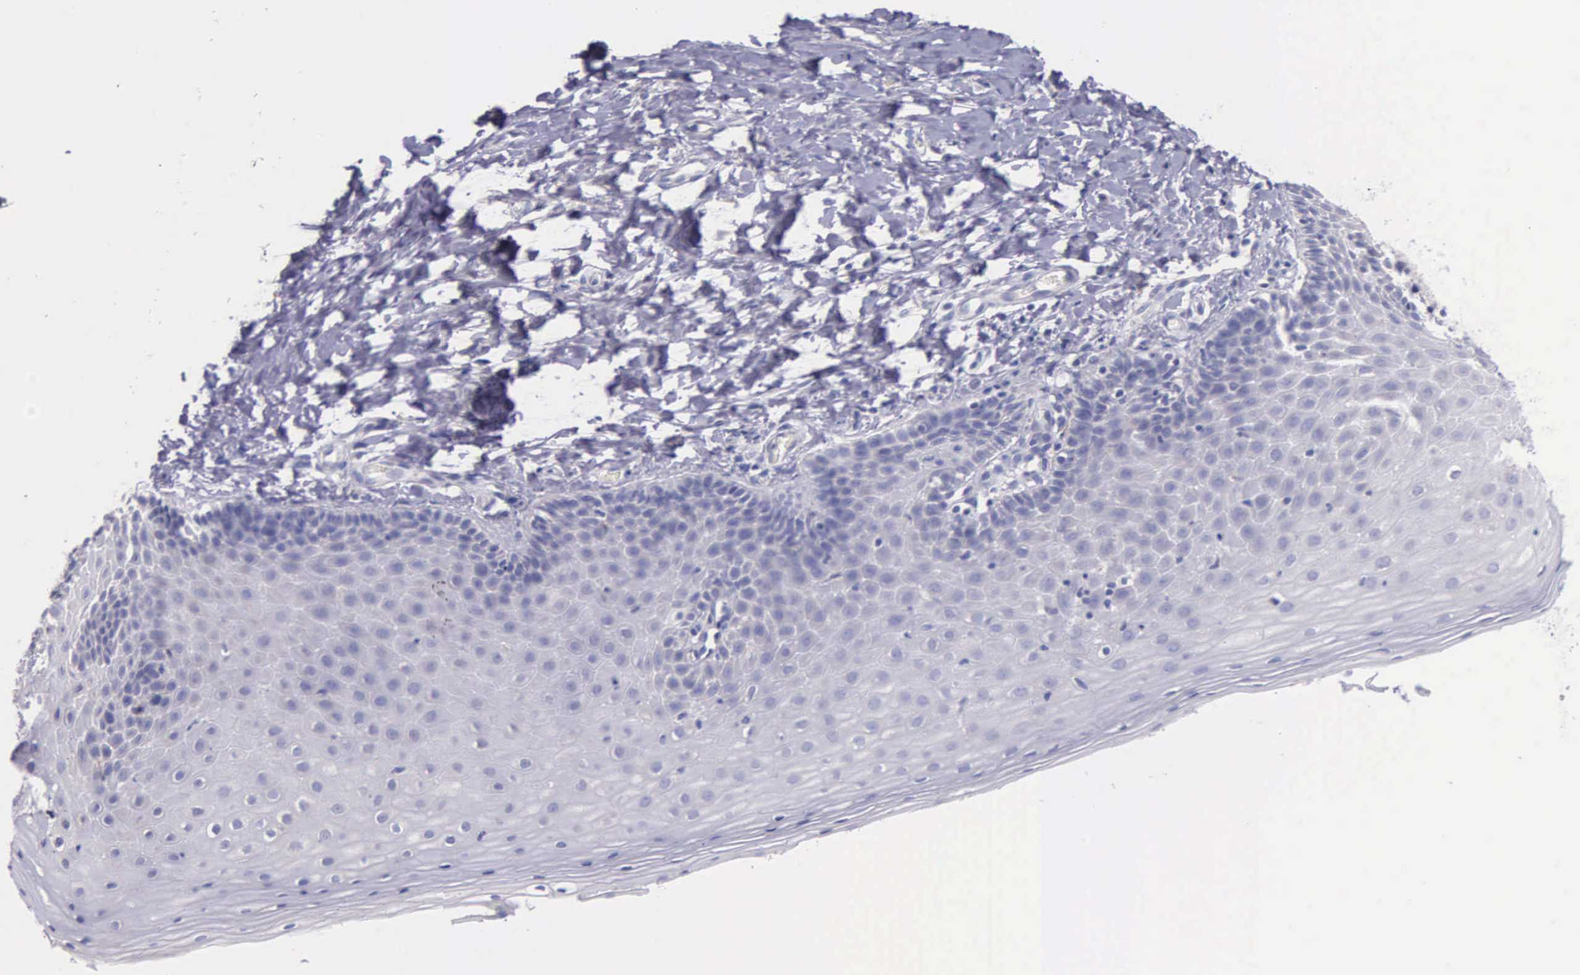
{"staining": {"intensity": "negative", "quantity": "none", "location": "none"}, "tissue": "cervix", "cell_type": "Glandular cells", "image_type": "normal", "snomed": [{"axis": "morphology", "description": "Normal tissue, NOS"}, {"axis": "topography", "description": "Cervix"}], "caption": "Immunohistochemistry (IHC) of benign cervix displays no staining in glandular cells.", "gene": "CTAGE15", "patient": {"sex": "female", "age": 53}}